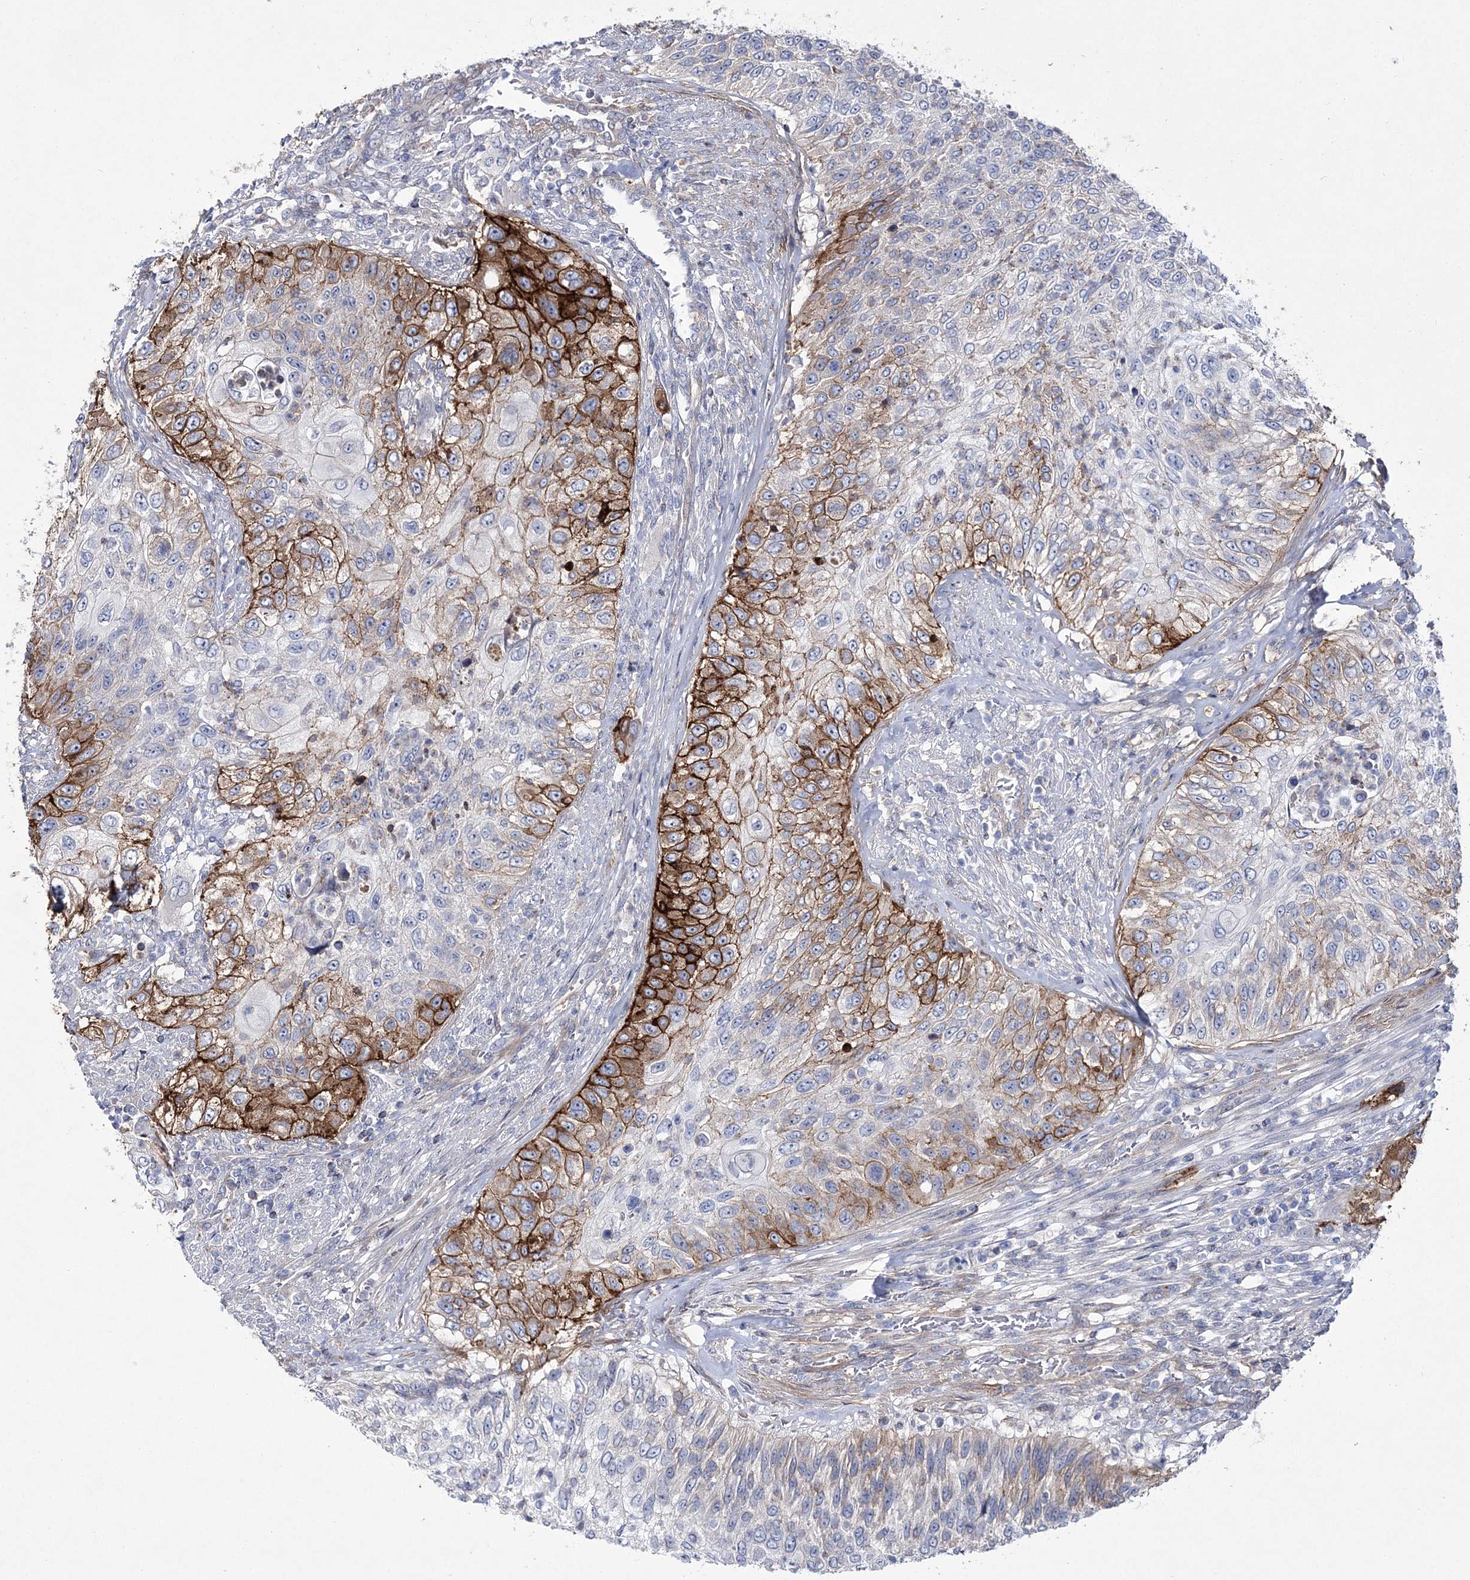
{"staining": {"intensity": "strong", "quantity": "25%-75%", "location": "cytoplasmic/membranous"}, "tissue": "urothelial cancer", "cell_type": "Tumor cells", "image_type": "cancer", "snomed": [{"axis": "morphology", "description": "Urothelial carcinoma, High grade"}, {"axis": "topography", "description": "Urinary bladder"}], "caption": "Immunohistochemical staining of human urothelial carcinoma (high-grade) reveals high levels of strong cytoplasmic/membranous staining in about 25%-75% of tumor cells.", "gene": "ANO1", "patient": {"sex": "female", "age": 60}}